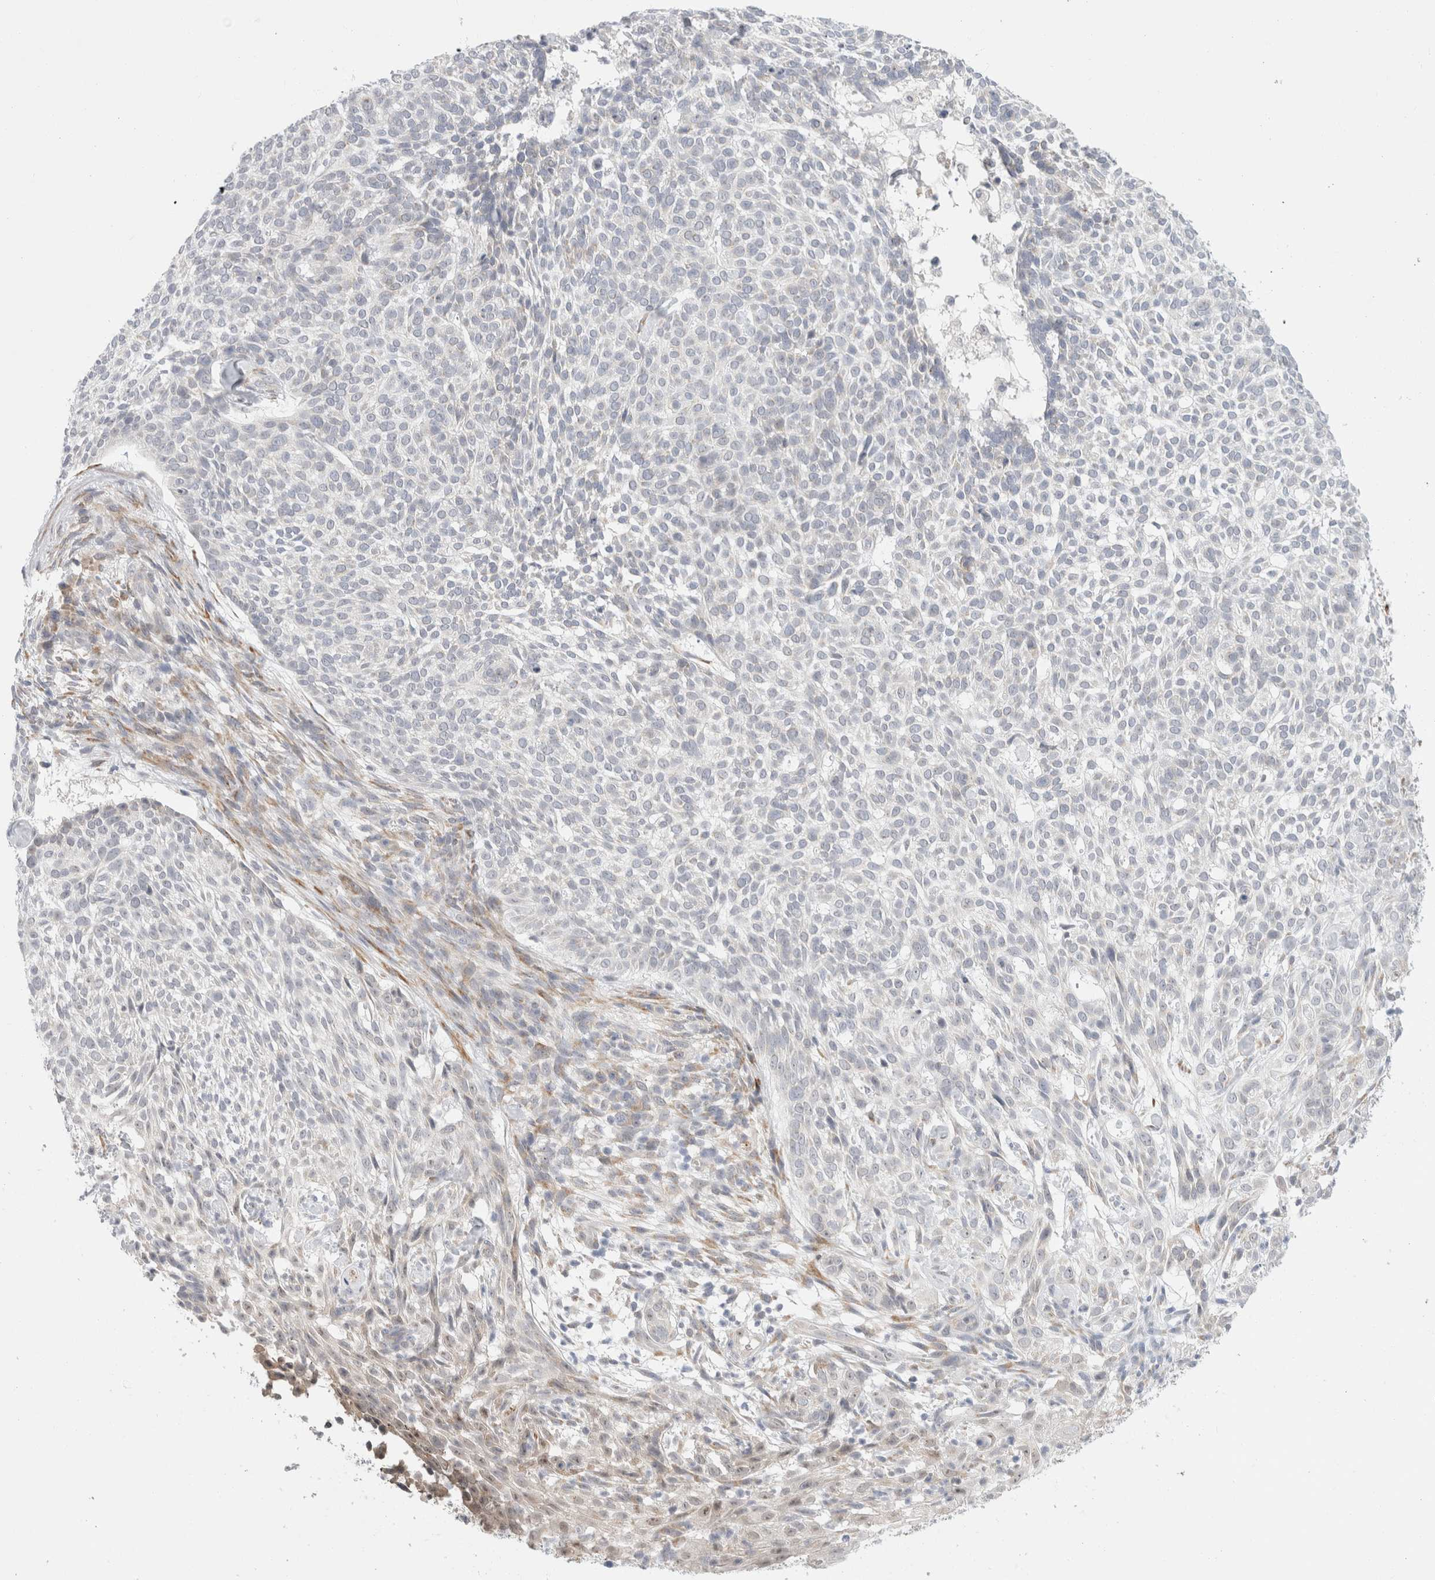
{"staining": {"intensity": "negative", "quantity": "none", "location": "none"}, "tissue": "skin cancer", "cell_type": "Tumor cells", "image_type": "cancer", "snomed": [{"axis": "morphology", "description": "Basal cell carcinoma"}, {"axis": "topography", "description": "Skin"}], "caption": "This is an IHC photomicrograph of skin cancer (basal cell carcinoma). There is no staining in tumor cells.", "gene": "TRMT1L", "patient": {"sex": "female", "age": 64}}